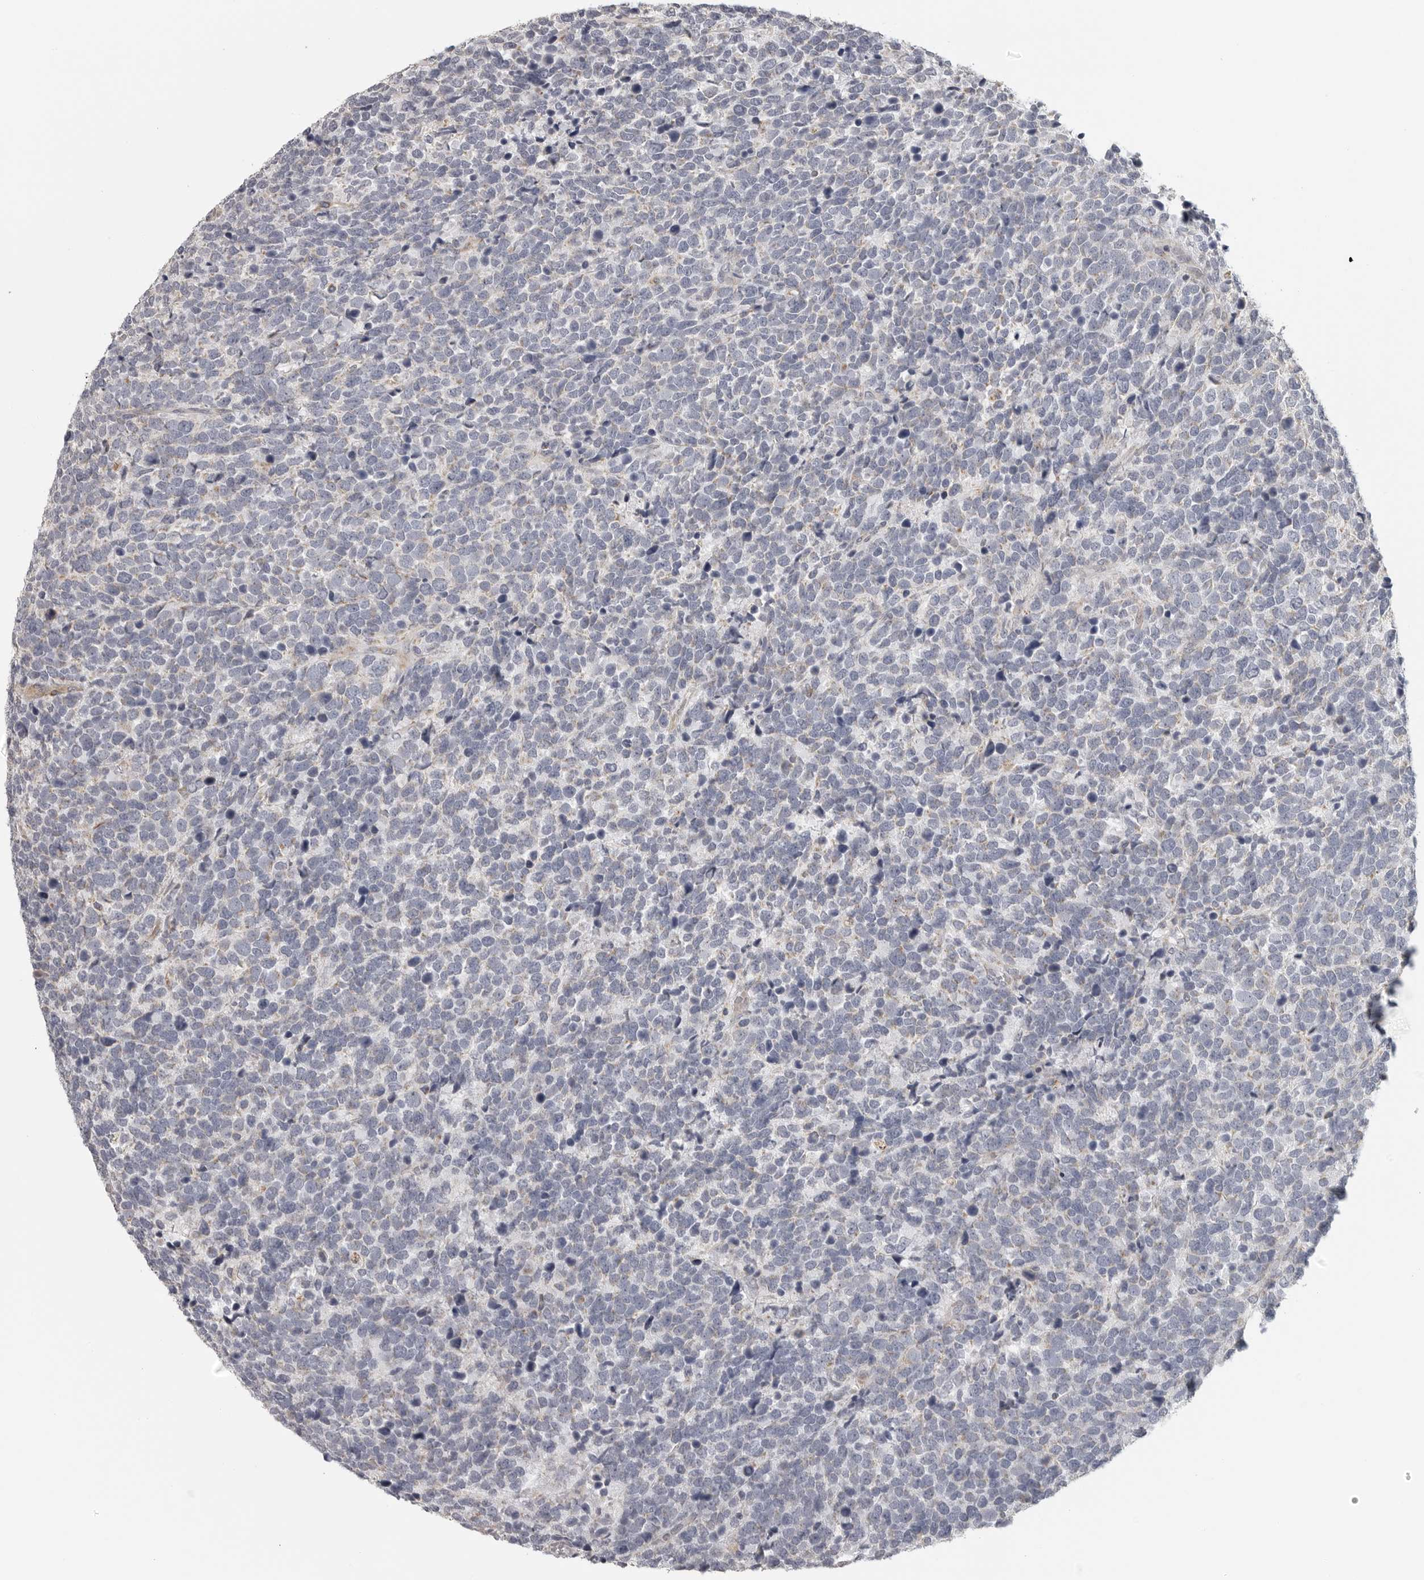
{"staining": {"intensity": "negative", "quantity": "none", "location": "none"}, "tissue": "urothelial cancer", "cell_type": "Tumor cells", "image_type": "cancer", "snomed": [{"axis": "morphology", "description": "Urothelial carcinoma, High grade"}, {"axis": "topography", "description": "Urinary bladder"}], "caption": "Immunohistochemical staining of human high-grade urothelial carcinoma exhibits no significant positivity in tumor cells.", "gene": "RXFP3", "patient": {"sex": "female", "age": 82}}